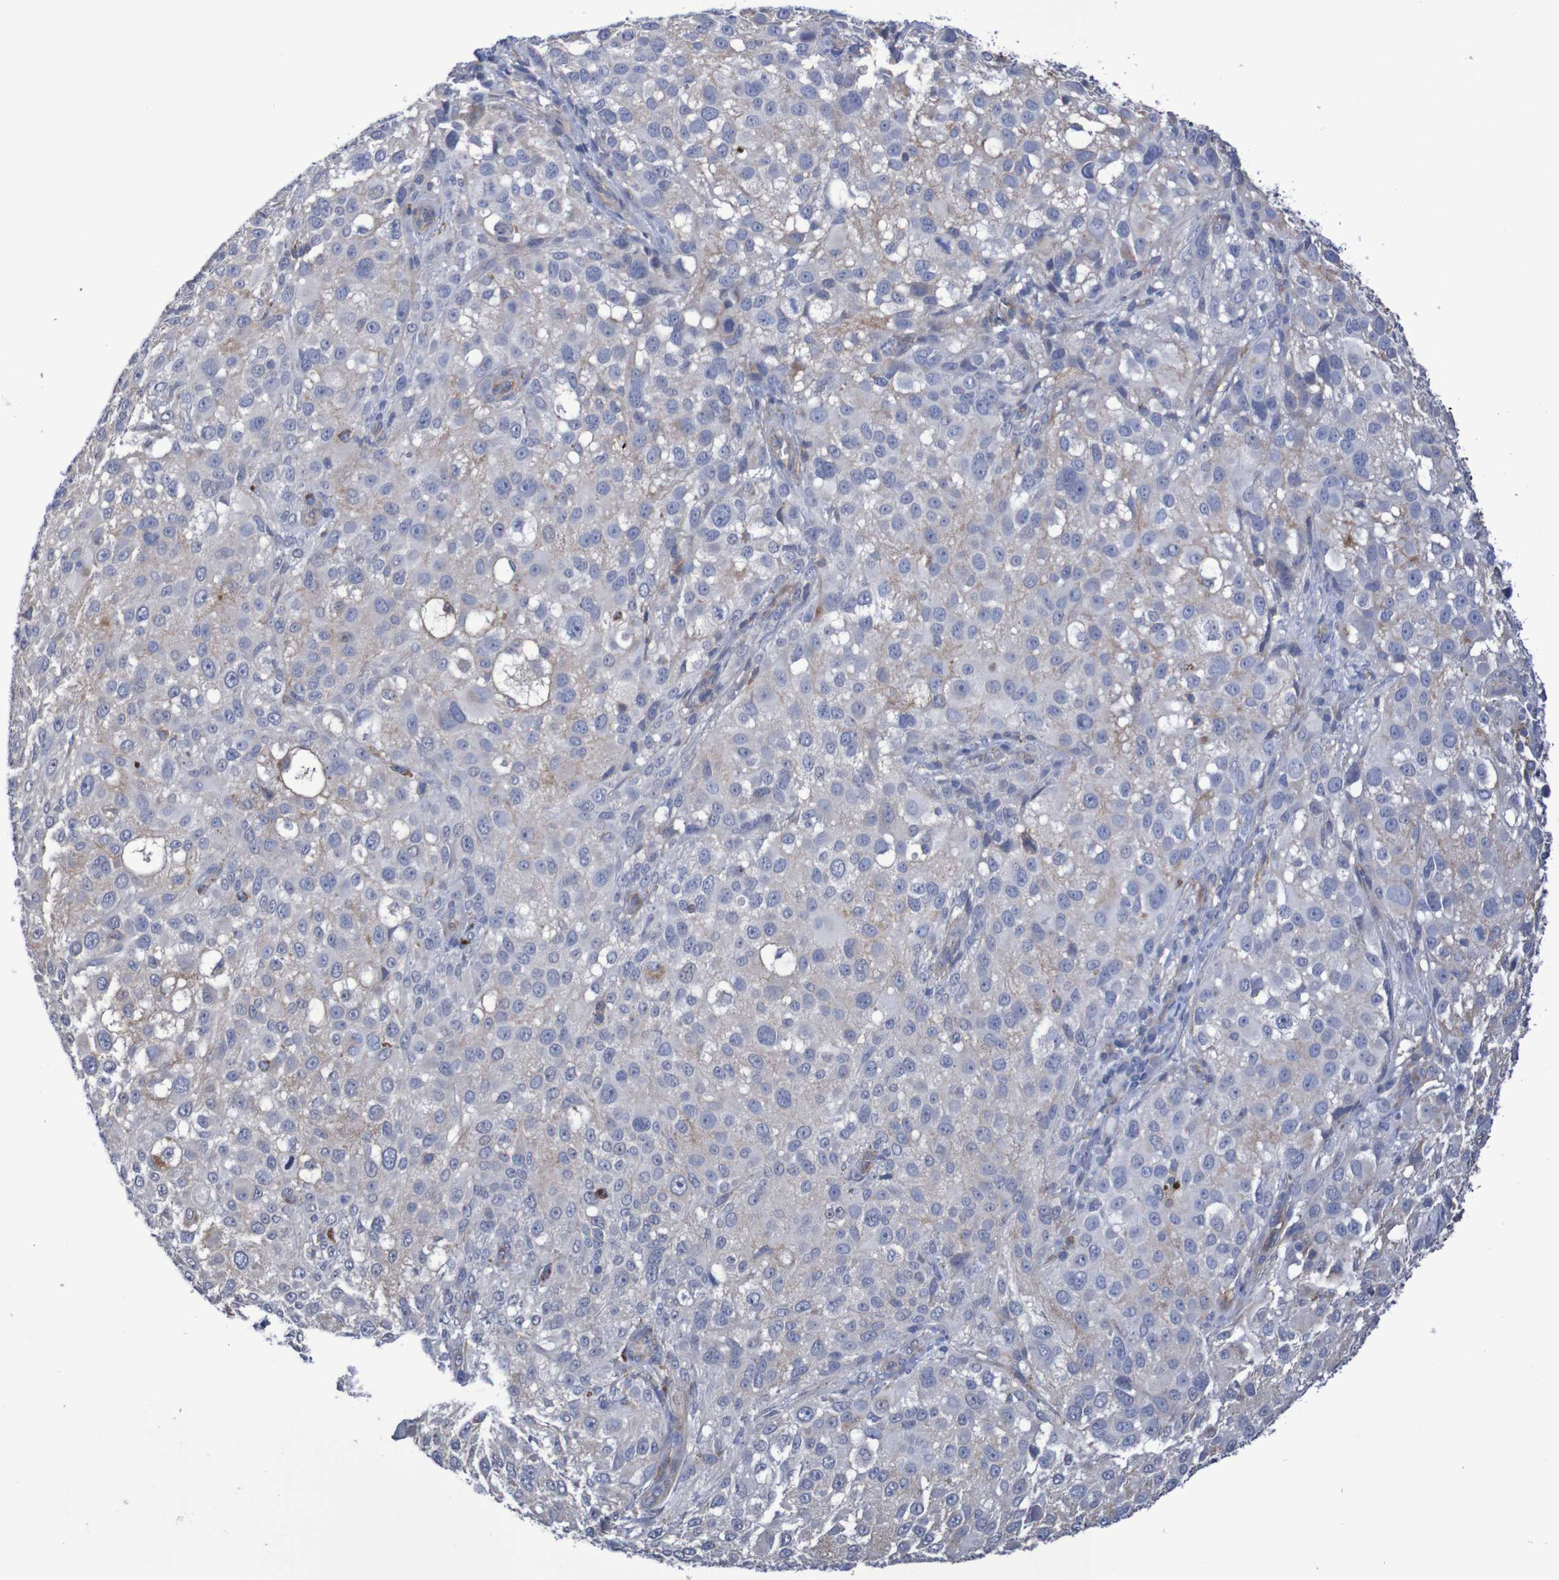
{"staining": {"intensity": "negative", "quantity": "none", "location": "none"}, "tissue": "melanoma", "cell_type": "Tumor cells", "image_type": "cancer", "snomed": [{"axis": "morphology", "description": "Necrosis, NOS"}, {"axis": "morphology", "description": "Malignant melanoma, NOS"}, {"axis": "topography", "description": "Skin"}], "caption": "Tumor cells show no significant expression in melanoma.", "gene": "NECTIN2", "patient": {"sex": "female", "age": 87}}